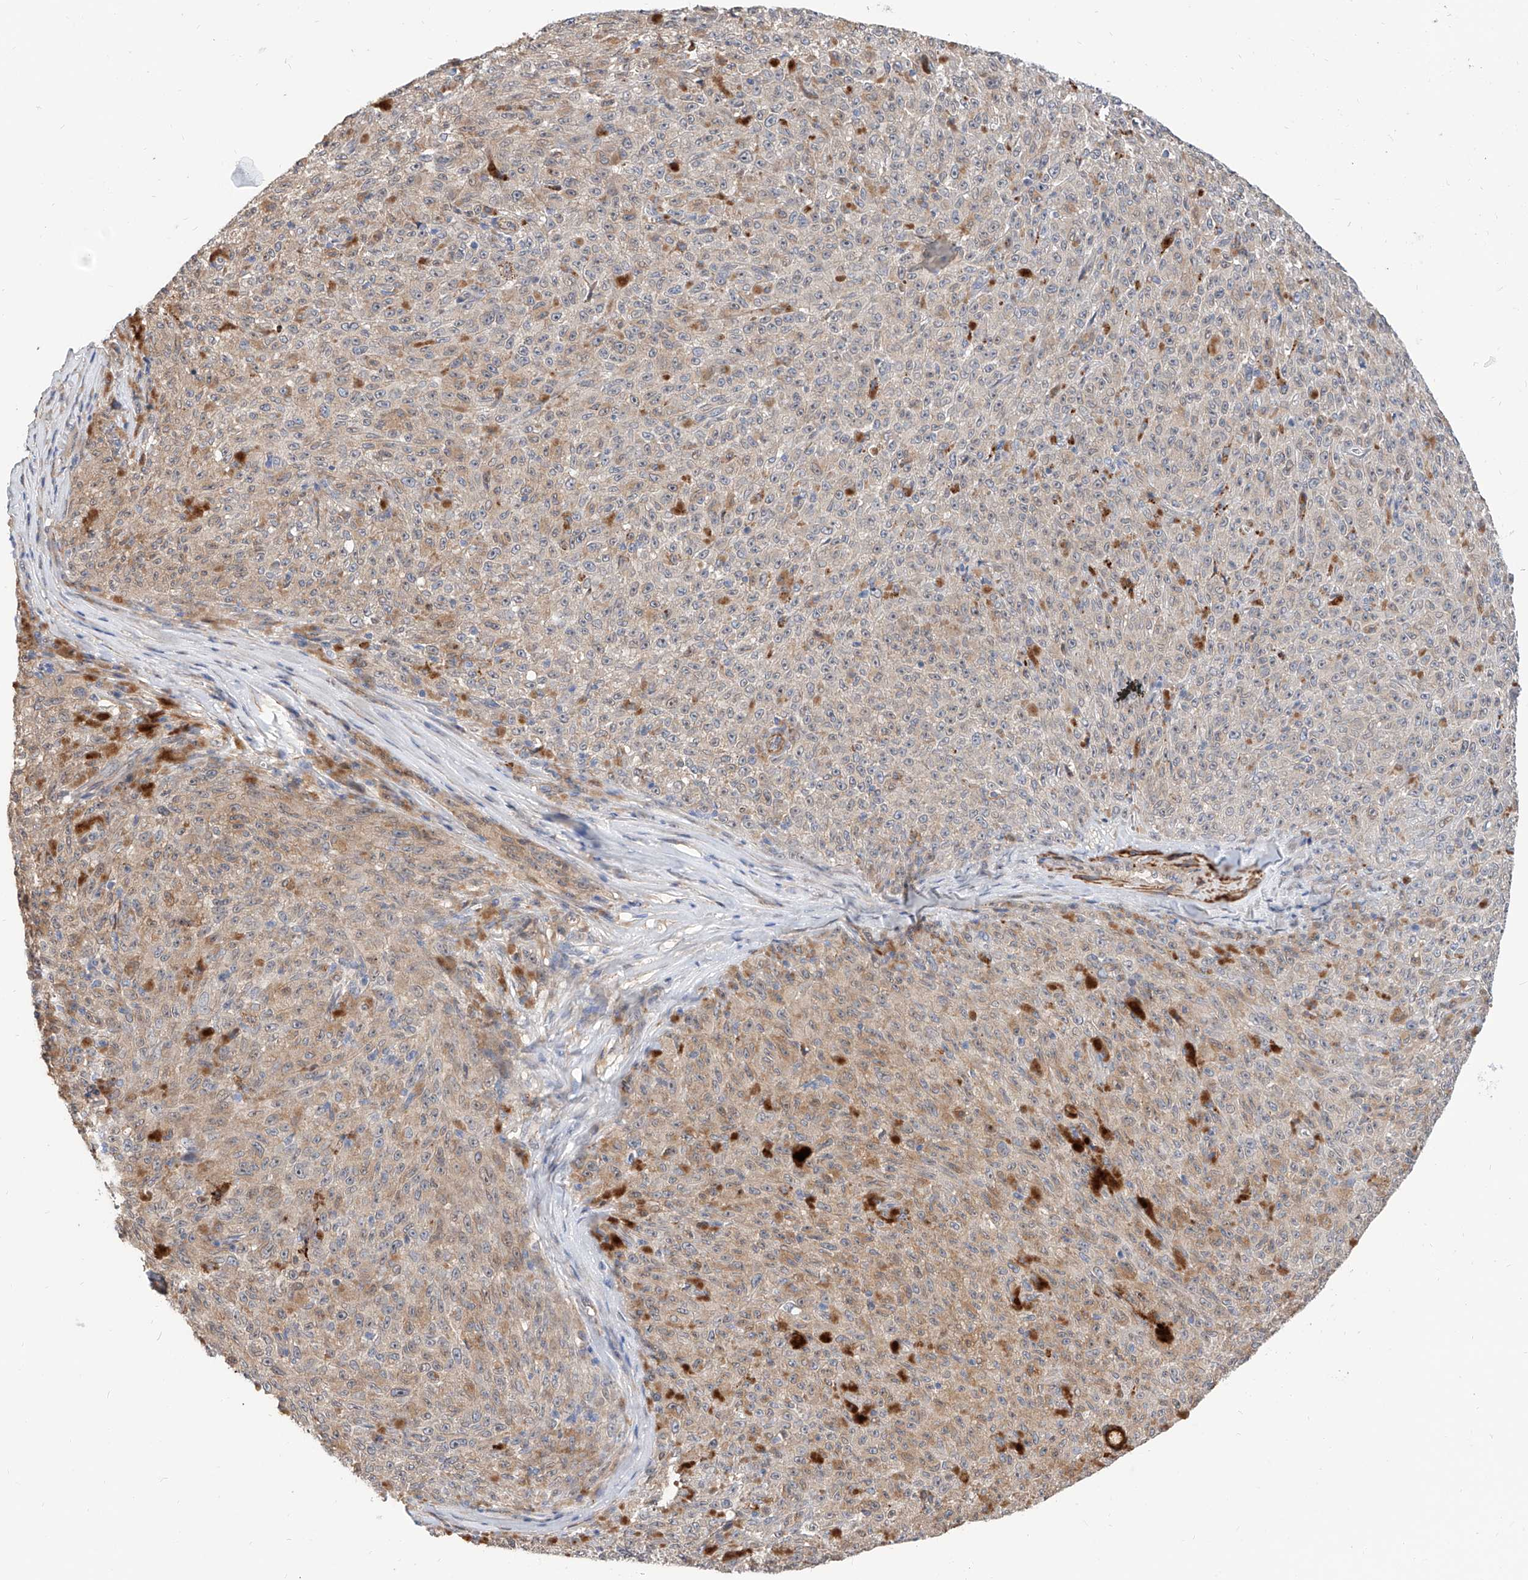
{"staining": {"intensity": "weak", "quantity": ">75%", "location": "cytoplasmic/membranous"}, "tissue": "melanoma", "cell_type": "Tumor cells", "image_type": "cancer", "snomed": [{"axis": "morphology", "description": "Malignant melanoma, NOS"}, {"axis": "topography", "description": "Skin"}], "caption": "Immunohistochemistry (DAB) staining of human melanoma displays weak cytoplasmic/membranous protein positivity in approximately >75% of tumor cells.", "gene": "MAGEE2", "patient": {"sex": "female", "age": 82}}